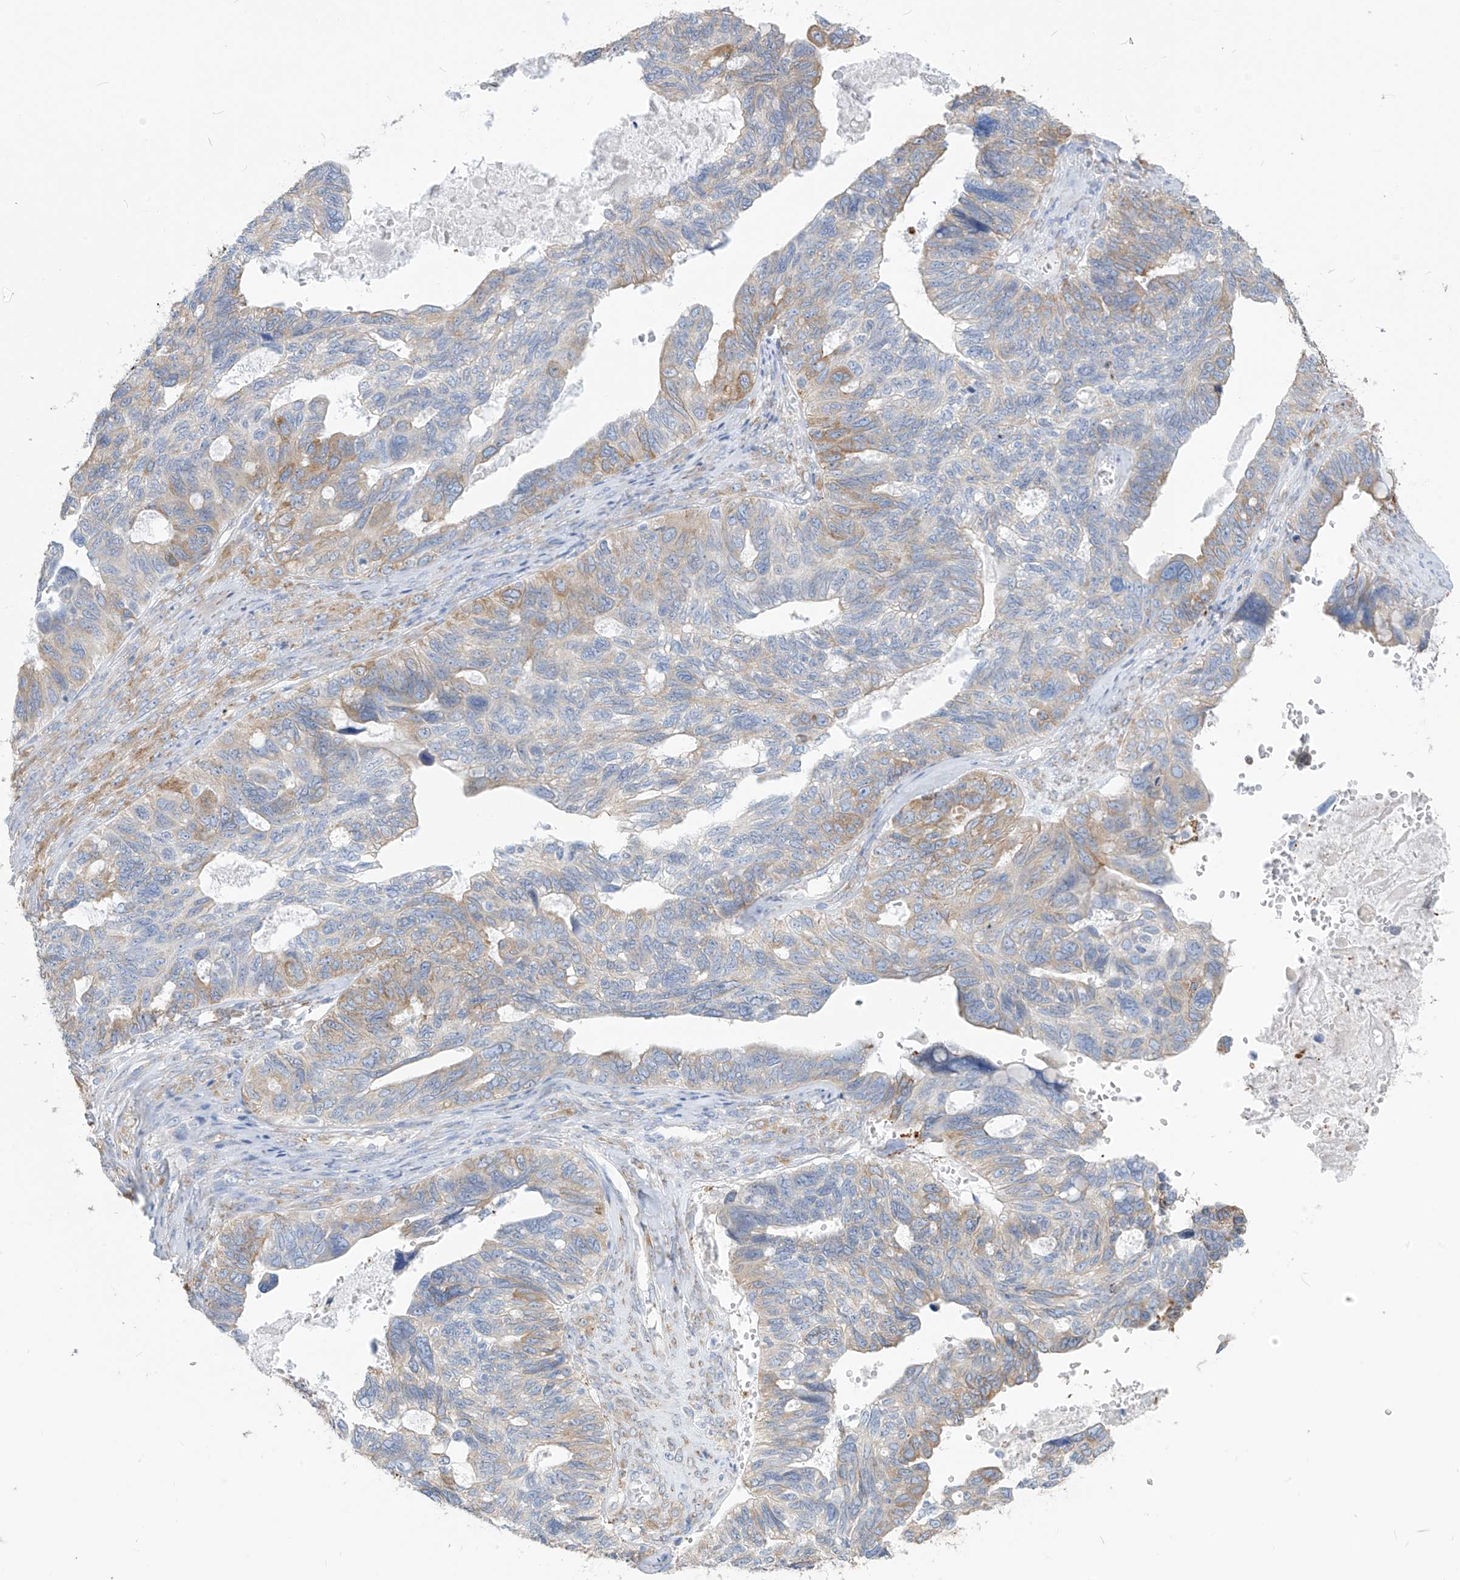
{"staining": {"intensity": "moderate", "quantity": "<25%", "location": "cytoplasmic/membranous"}, "tissue": "ovarian cancer", "cell_type": "Tumor cells", "image_type": "cancer", "snomed": [{"axis": "morphology", "description": "Cystadenocarcinoma, serous, NOS"}, {"axis": "topography", "description": "Ovary"}], "caption": "This is a histology image of immunohistochemistry staining of ovarian serous cystadenocarcinoma, which shows moderate staining in the cytoplasmic/membranous of tumor cells.", "gene": "RCN2", "patient": {"sex": "female", "age": 79}}